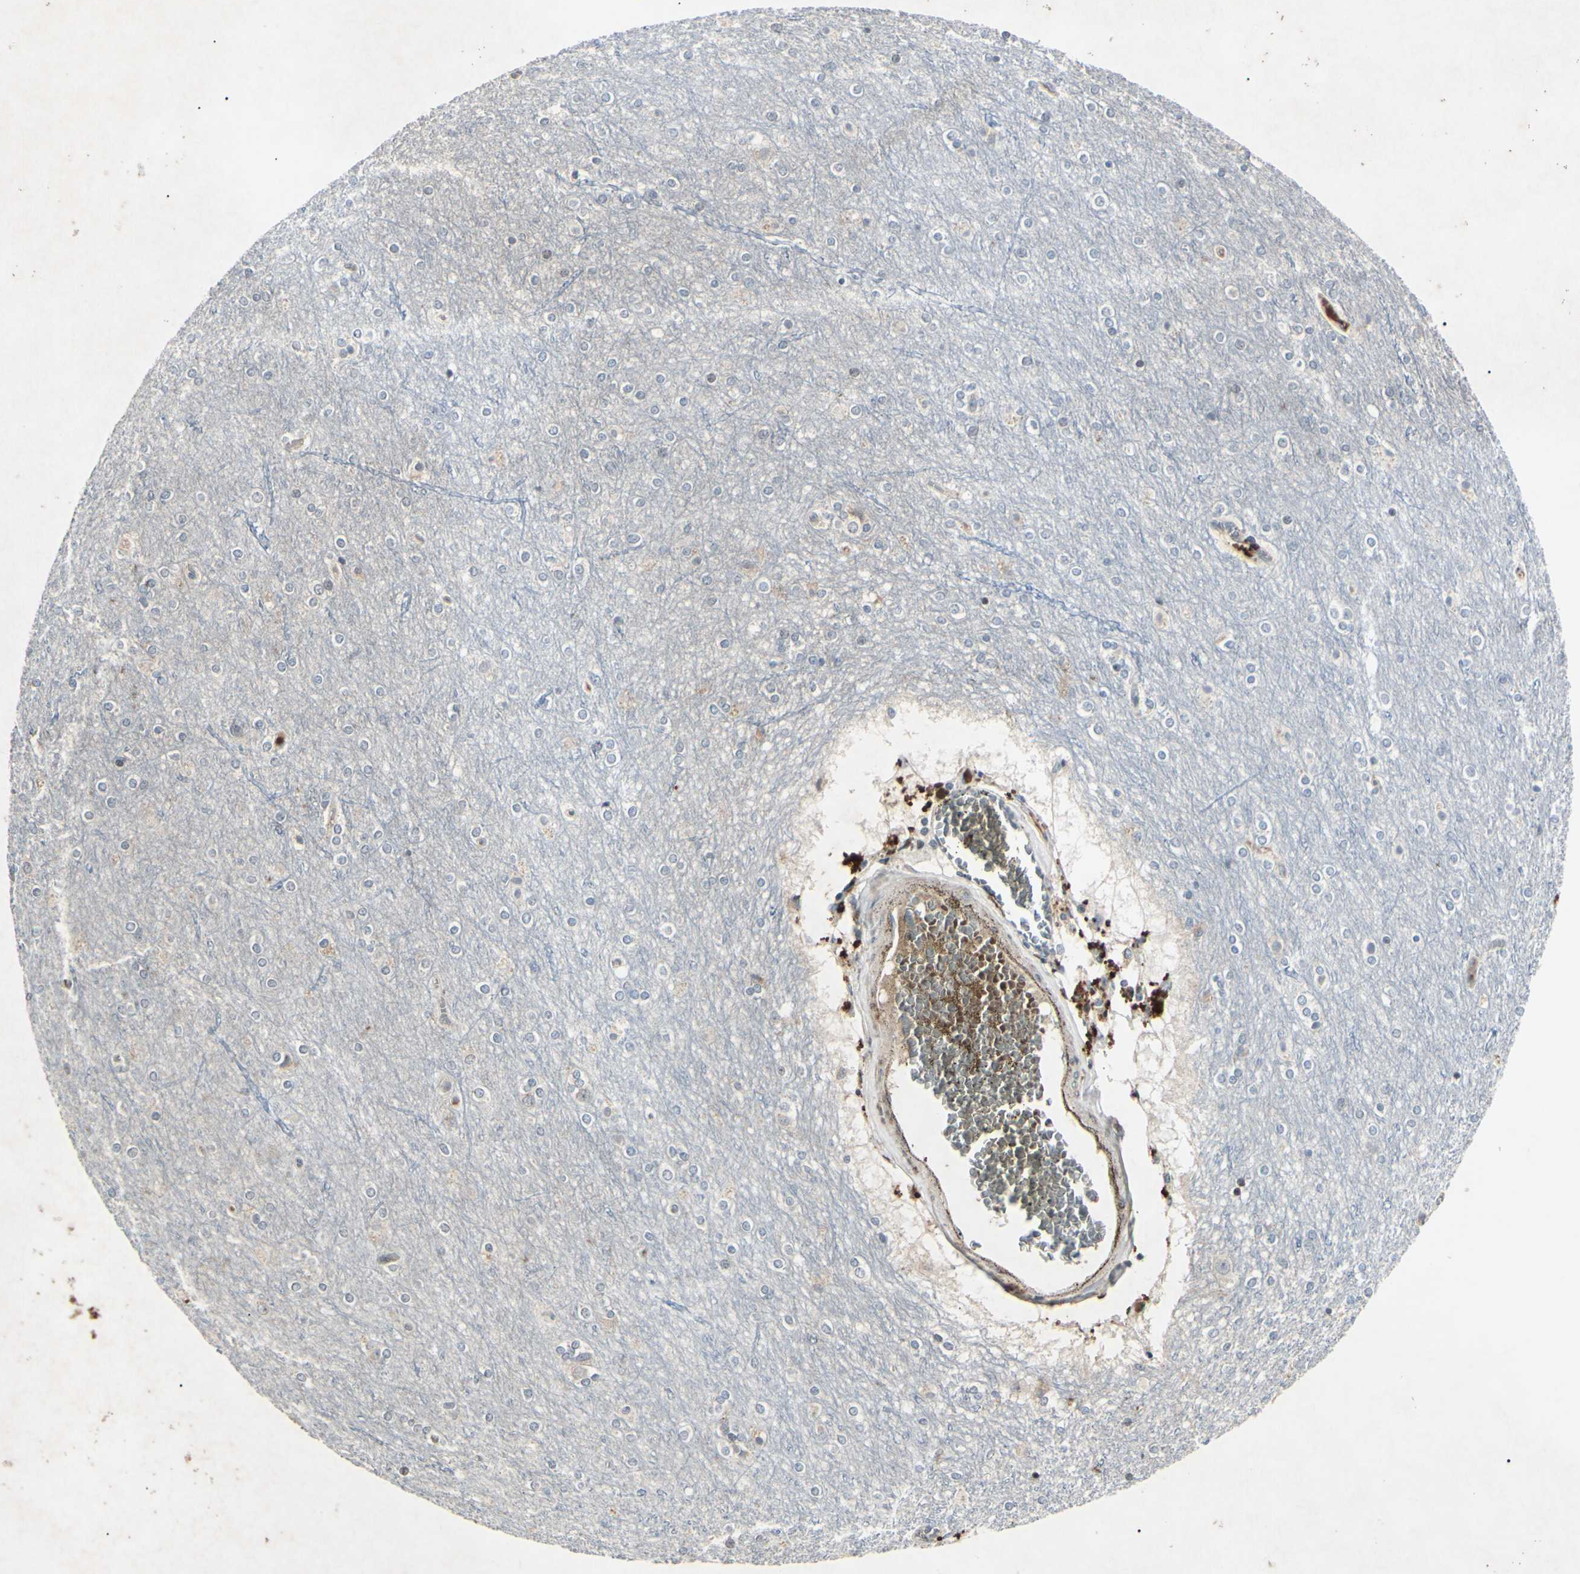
{"staining": {"intensity": "weak", "quantity": "25%-75%", "location": "cytoplasmic/membranous"}, "tissue": "cerebral cortex", "cell_type": "Endothelial cells", "image_type": "normal", "snomed": [{"axis": "morphology", "description": "Normal tissue, NOS"}, {"axis": "topography", "description": "Cerebral cortex"}], "caption": "Immunohistochemistry (IHC) of benign human cerebral cortex shows low levels of weak cytoplasmic/membranous positivity in about 25%-75% of endothelial cells.", "gene": "AEBP1", "patient": {"sex": "female", "age": 54}}